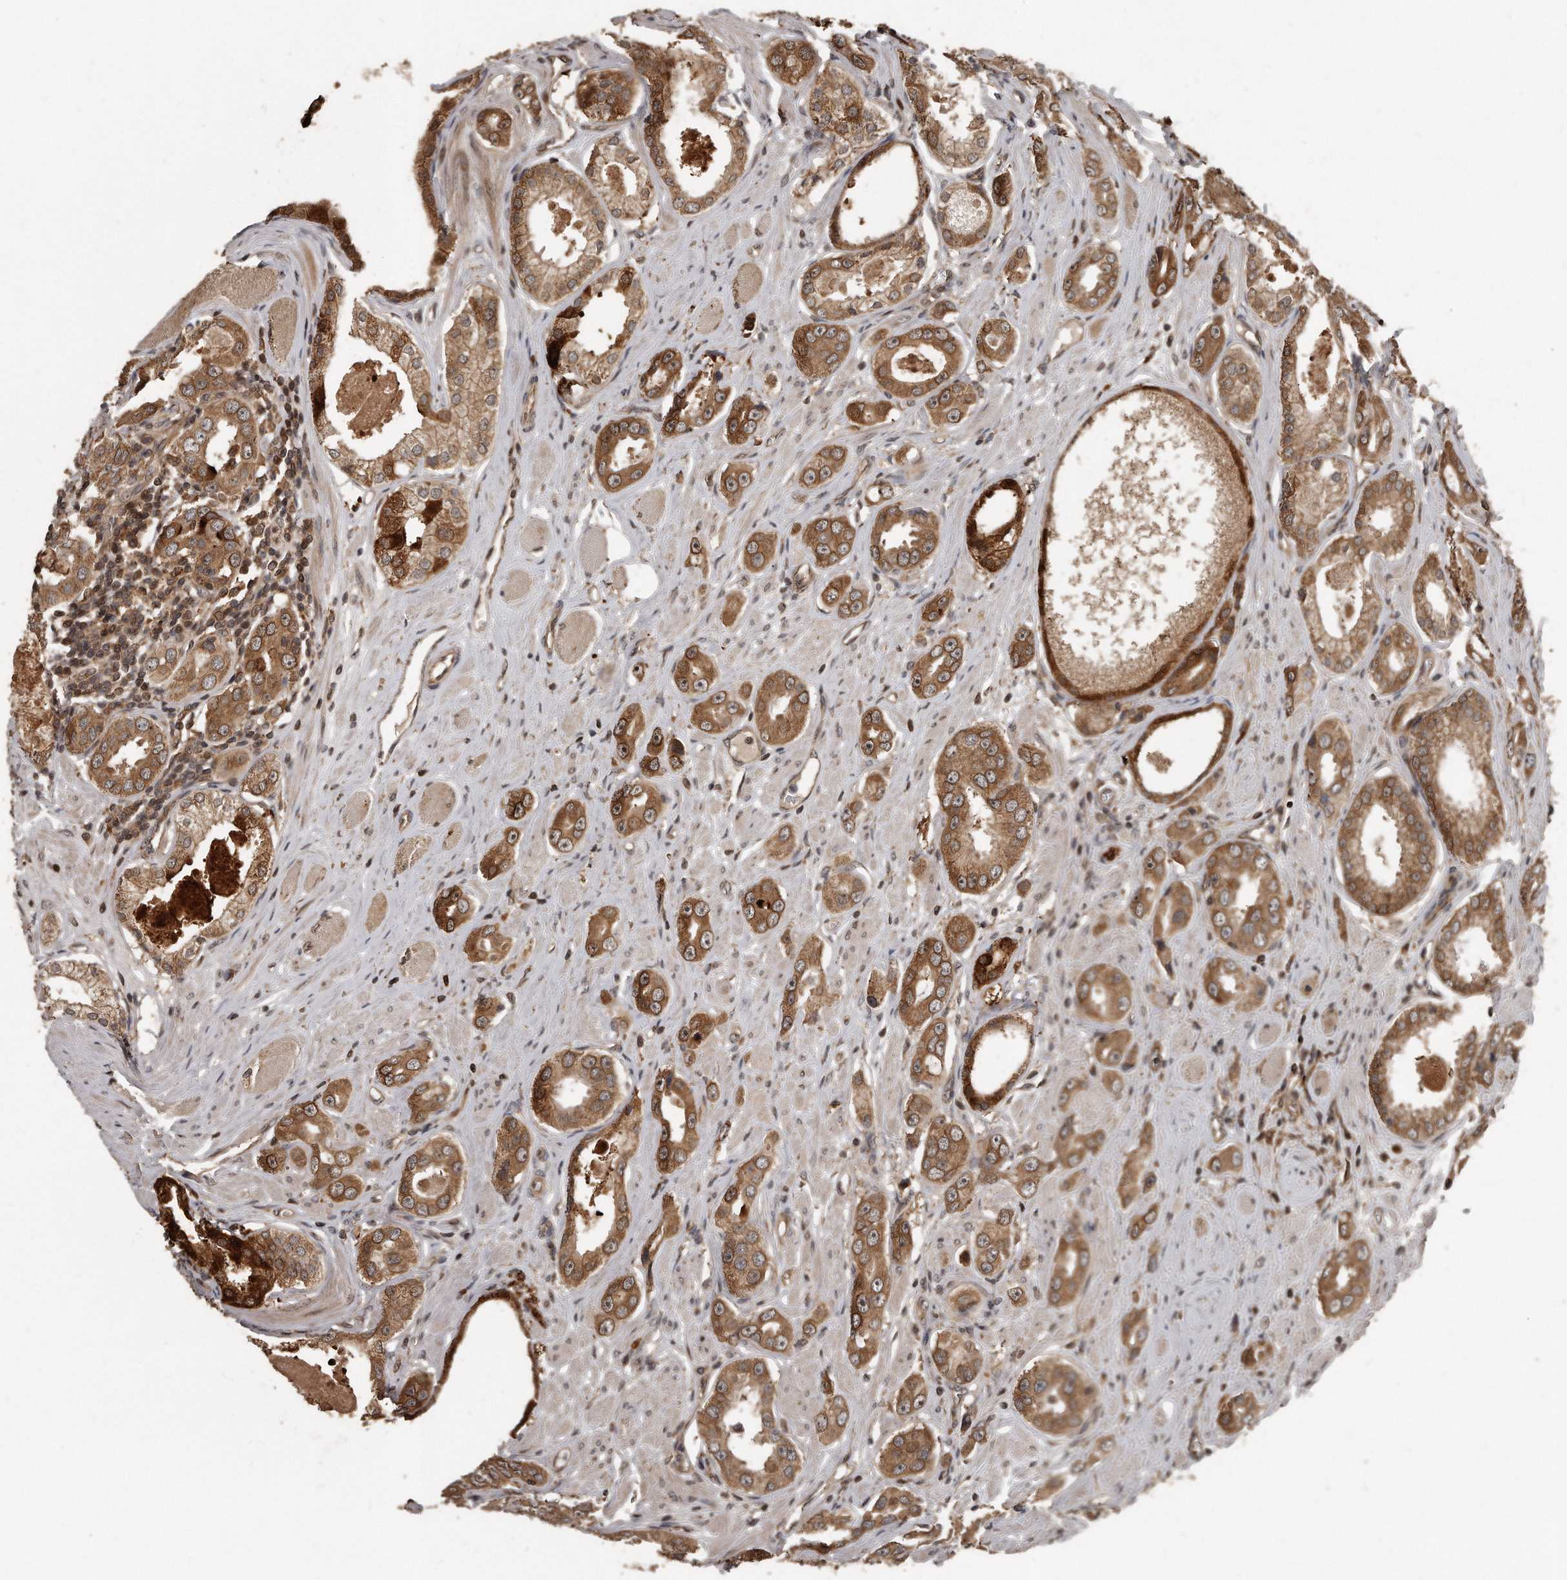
{"staining": {"intensity": "moderate", "quantity": ">75%", "location": "cytoplasmic/membranous,nuclear"}, "tissue": "prostate cancer", "cell_type": "Tumor cells", "image_type": "cancer", "snomed": [{"axis": "morphology", "description": "Adenocarcinoma, Medium grade"}, {"axis": "topography", "description": "Prostate"}], "caption": "This is an image of immunohistochemistry staining of prostate cancer (medium-grade adenocarcinoma), which shows moderate staining in the cytoplasmic/membranous and nuclear of tumor cells.", "gene": "GCH1", "patient": {"sex": "male", "age": 53}}